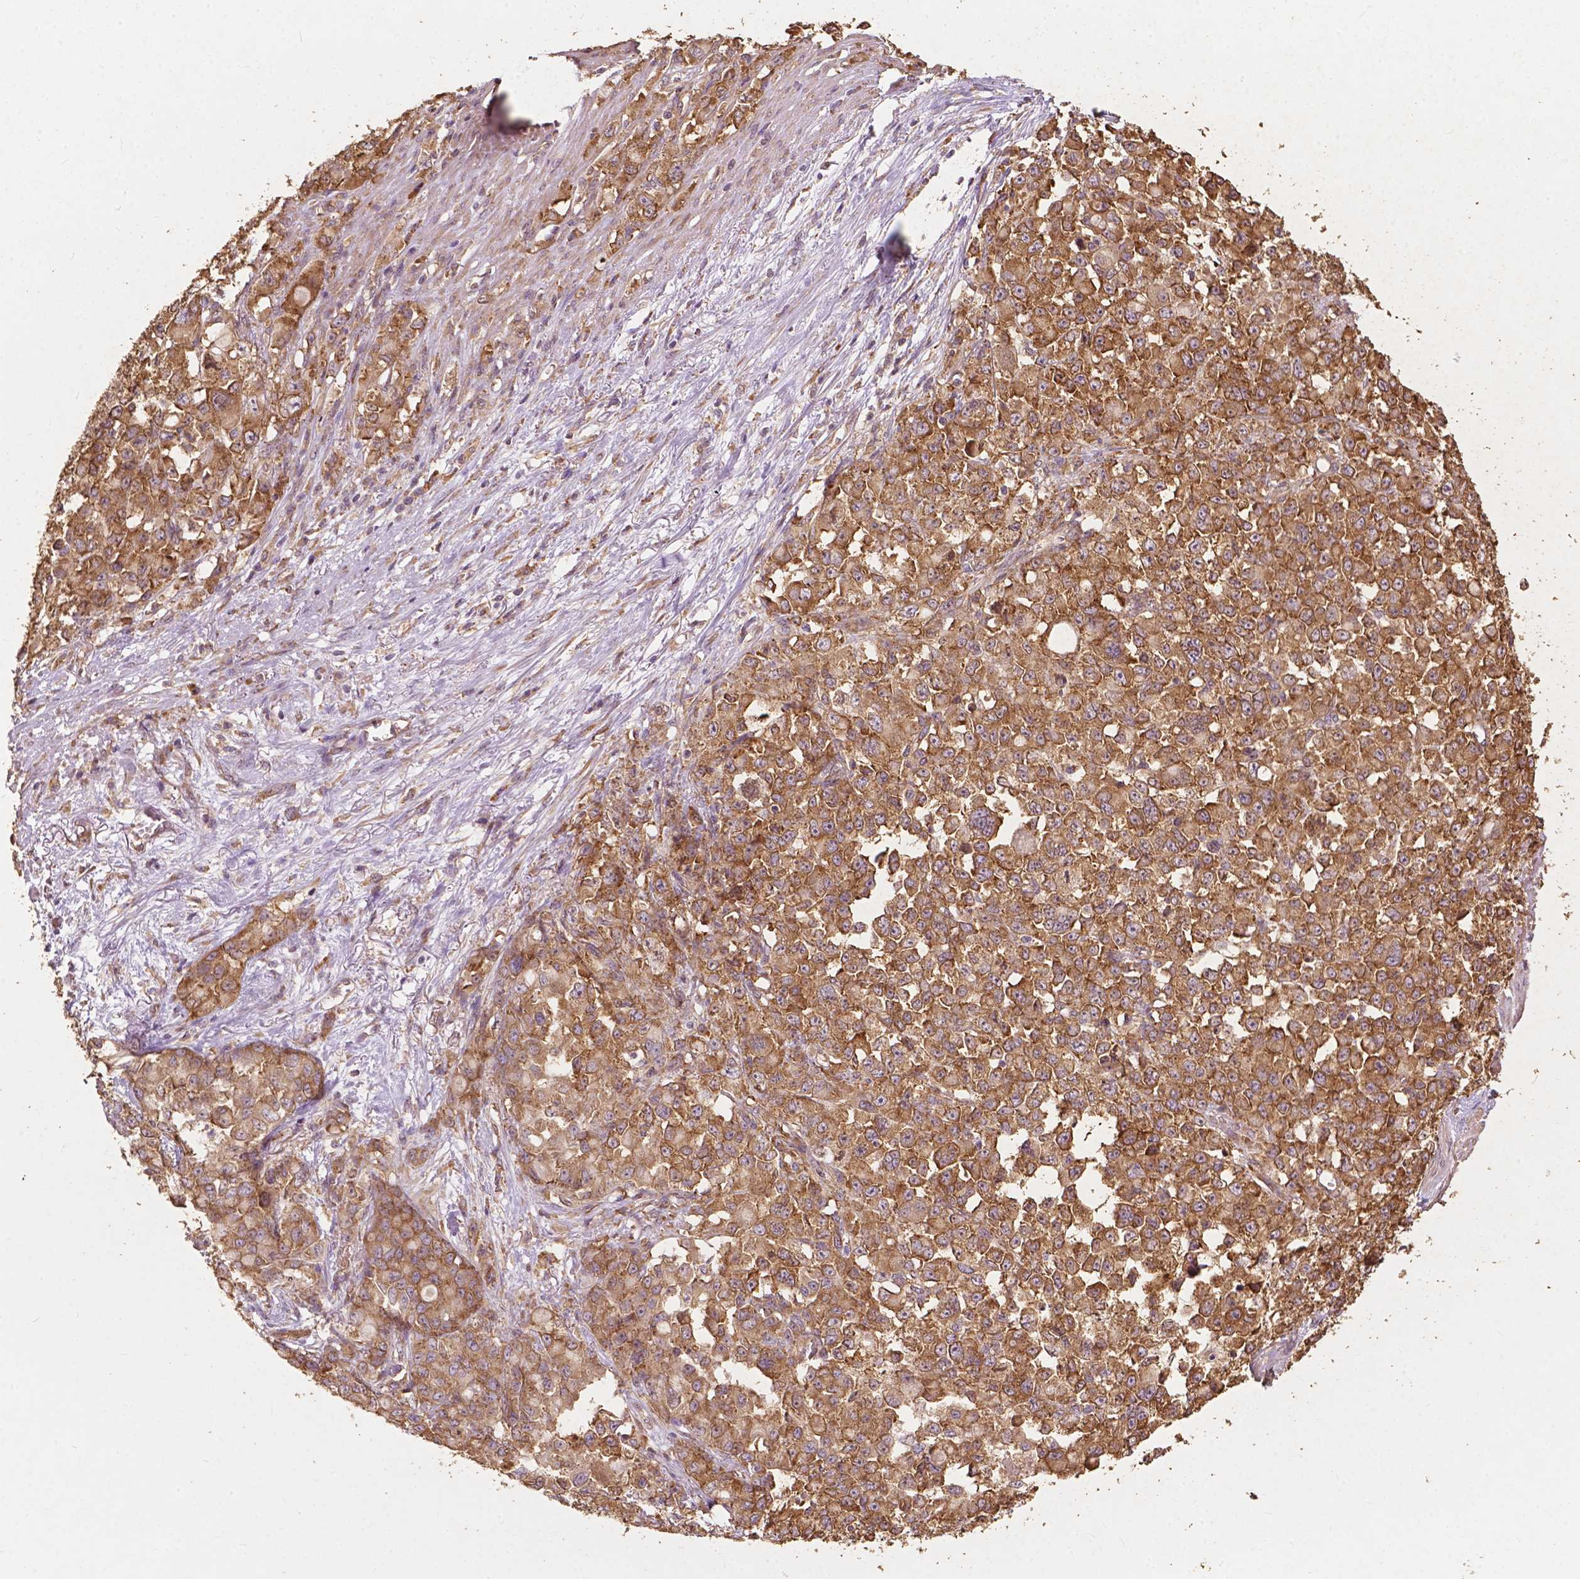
{"staining": {"intensity": "moderate", "quantity": ">75%", "location": "cytoplasmic/membranous"}, "tissue": "stomach cancer", "cell_type": "Tumor cells", "image_type": "cancer", "snomed": [{"axis": "morphology", "description": "Adenocarcinoma, NOS"}, {"axis": "topography", "description": "Stomach"}], "caption": "High-power microscopy captured an immunohistochemistry photomicrograph of adenocarcinoma (stomach), revealing moderate cytoplasmic/membranous staining in about >75% of tumor cells. (Brightfield microscopy of DAB IHC at high magnification).", "gene": "G3BP1", "patient": {"sex": "female", "age": 76}}